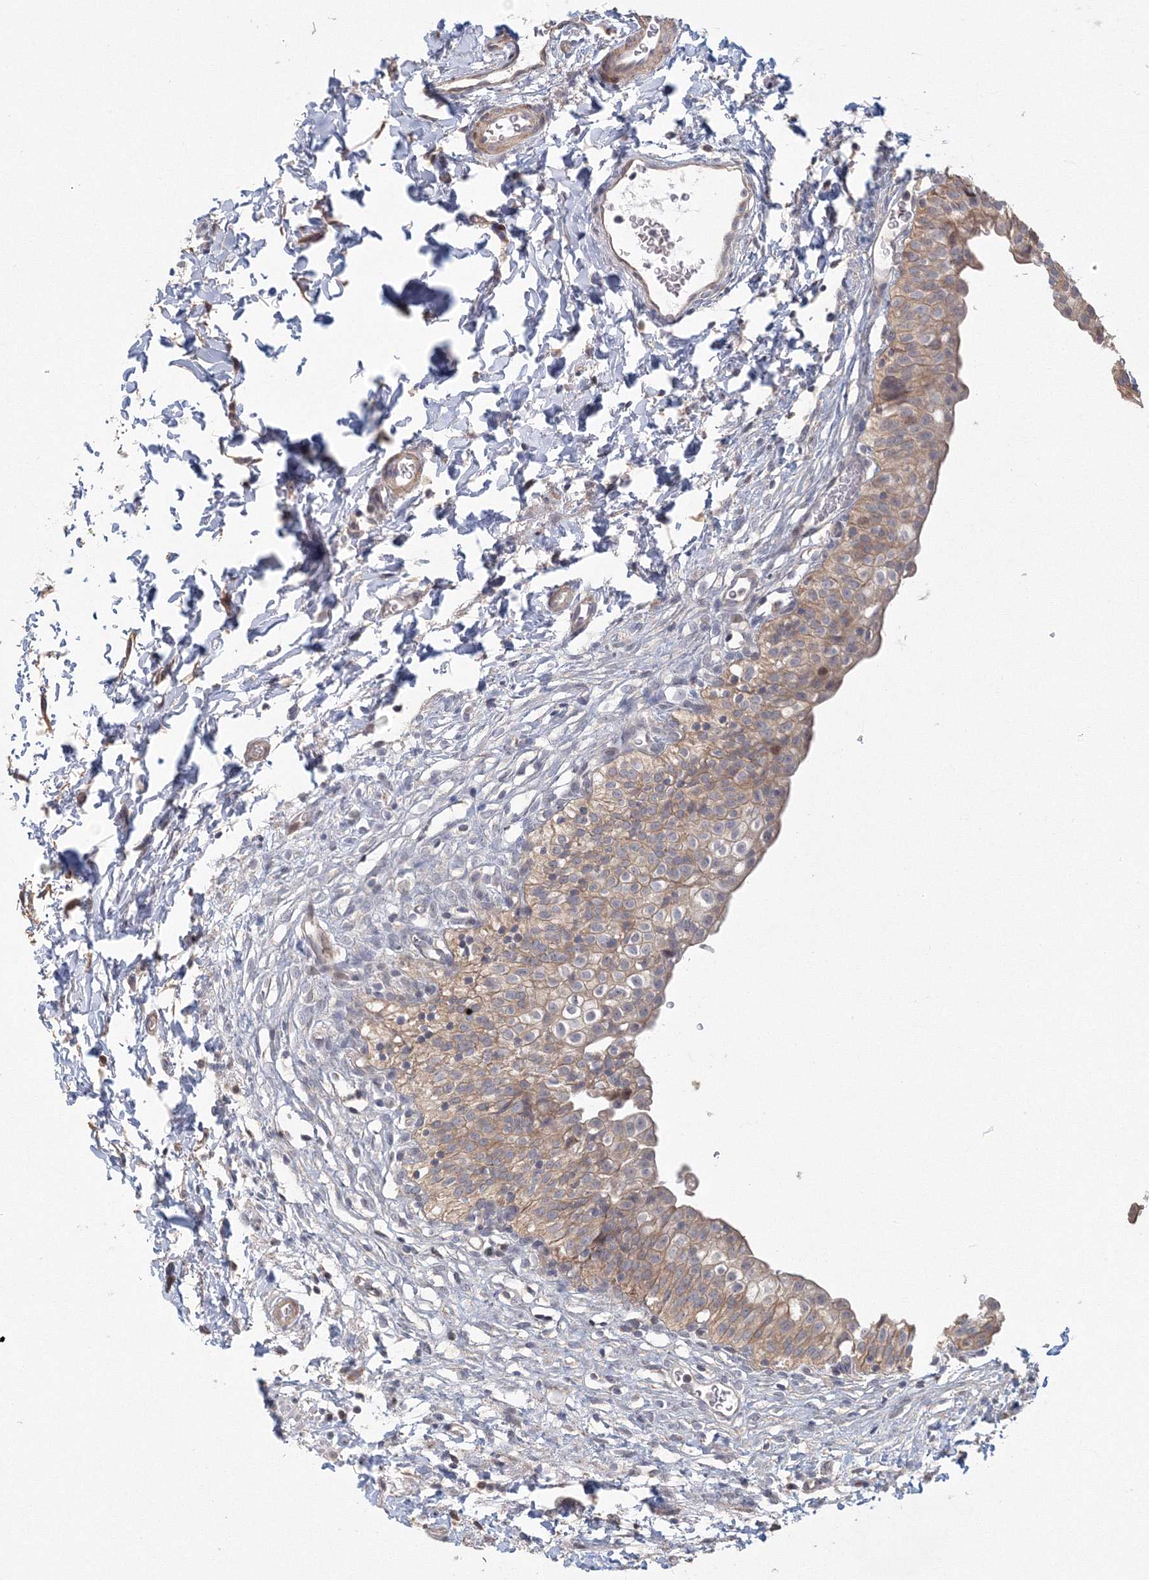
{"staining": {"intensity": "moderate", "quantity": "25%-75%", "location": "cytoplasmic/membranous,nuclear"}, "tissue": "urinary bladder", "cell_type": "Urothelial cells", "image_type": "normal", "snomed": [{"axis": "morphology", "description": "Normal tissue, NOS"}, {"axis": "topography", "description": "Urinary bladder"}], "caption": "Immunohistochemical staining of normal urinary bladder shows 25%-75% levels of moderate cytoplasmic/membranous,nuclear protein expression in about 25%-75% of urothelial cells. Ihc stains the protein of interest in brown and the nuclei are stained blue.", "gene": "TACC2", "patient": {"sex": "male", "age": 55}}